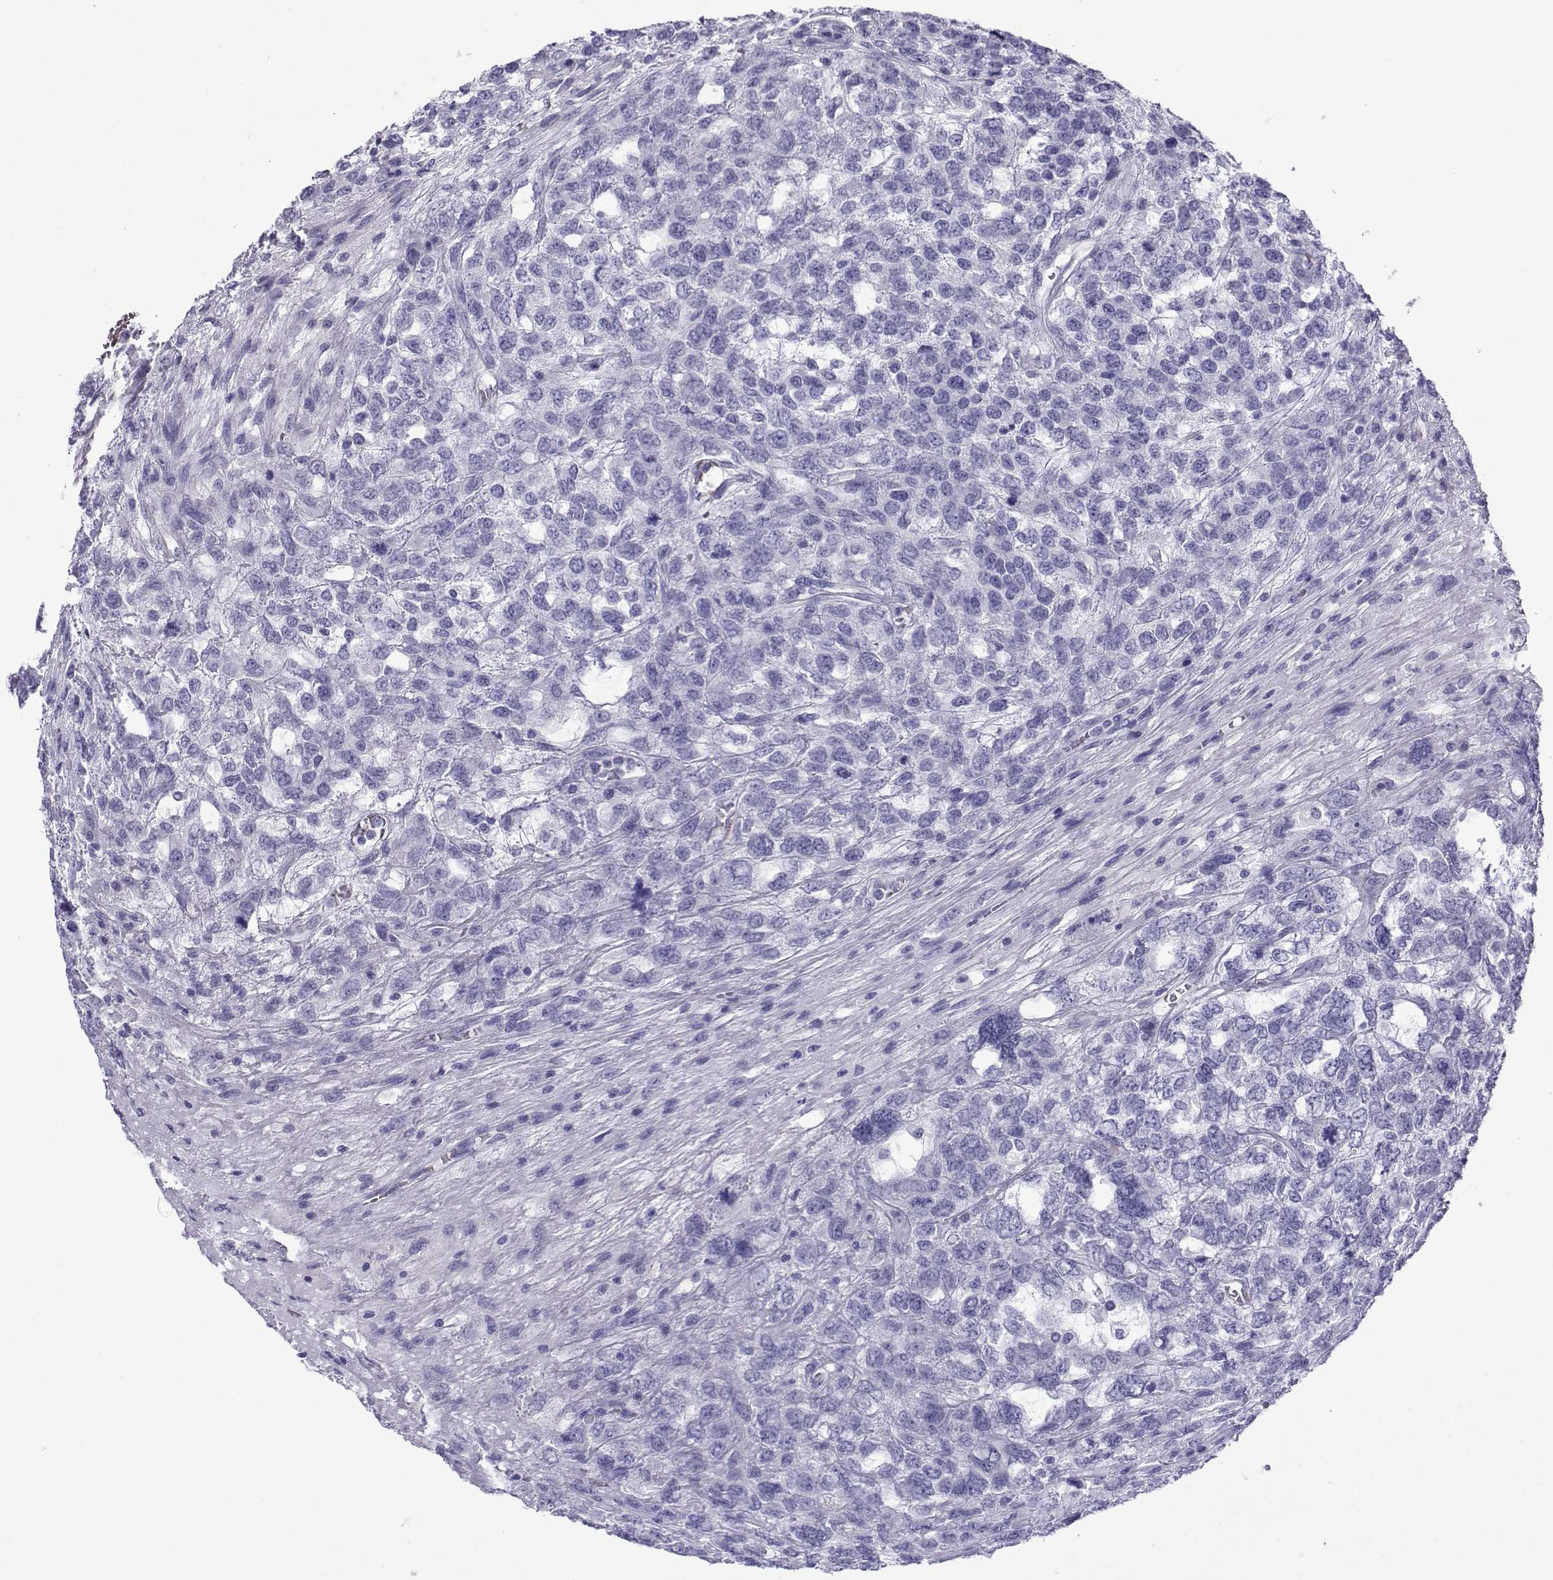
{"staining": {"intensity": "negative", "quantity": "none", "location": "none"}, "tissue": "testis cancer", "cell_type": "Tumor cells", "image_type": "cancer", "snomed": [{"axis": "morphology", "description": "Seminoma, NOS"}, {"axis": "topography", "description": "Testis"}], "caption": "Immunohistochemistry (IHC) micrograph of human seminoma (testis) stained for a protein (brown), which demonstrates no expression in tumor cells.", "gene": "TRIM46", "patient": {"sex": "male", "age": 52}}